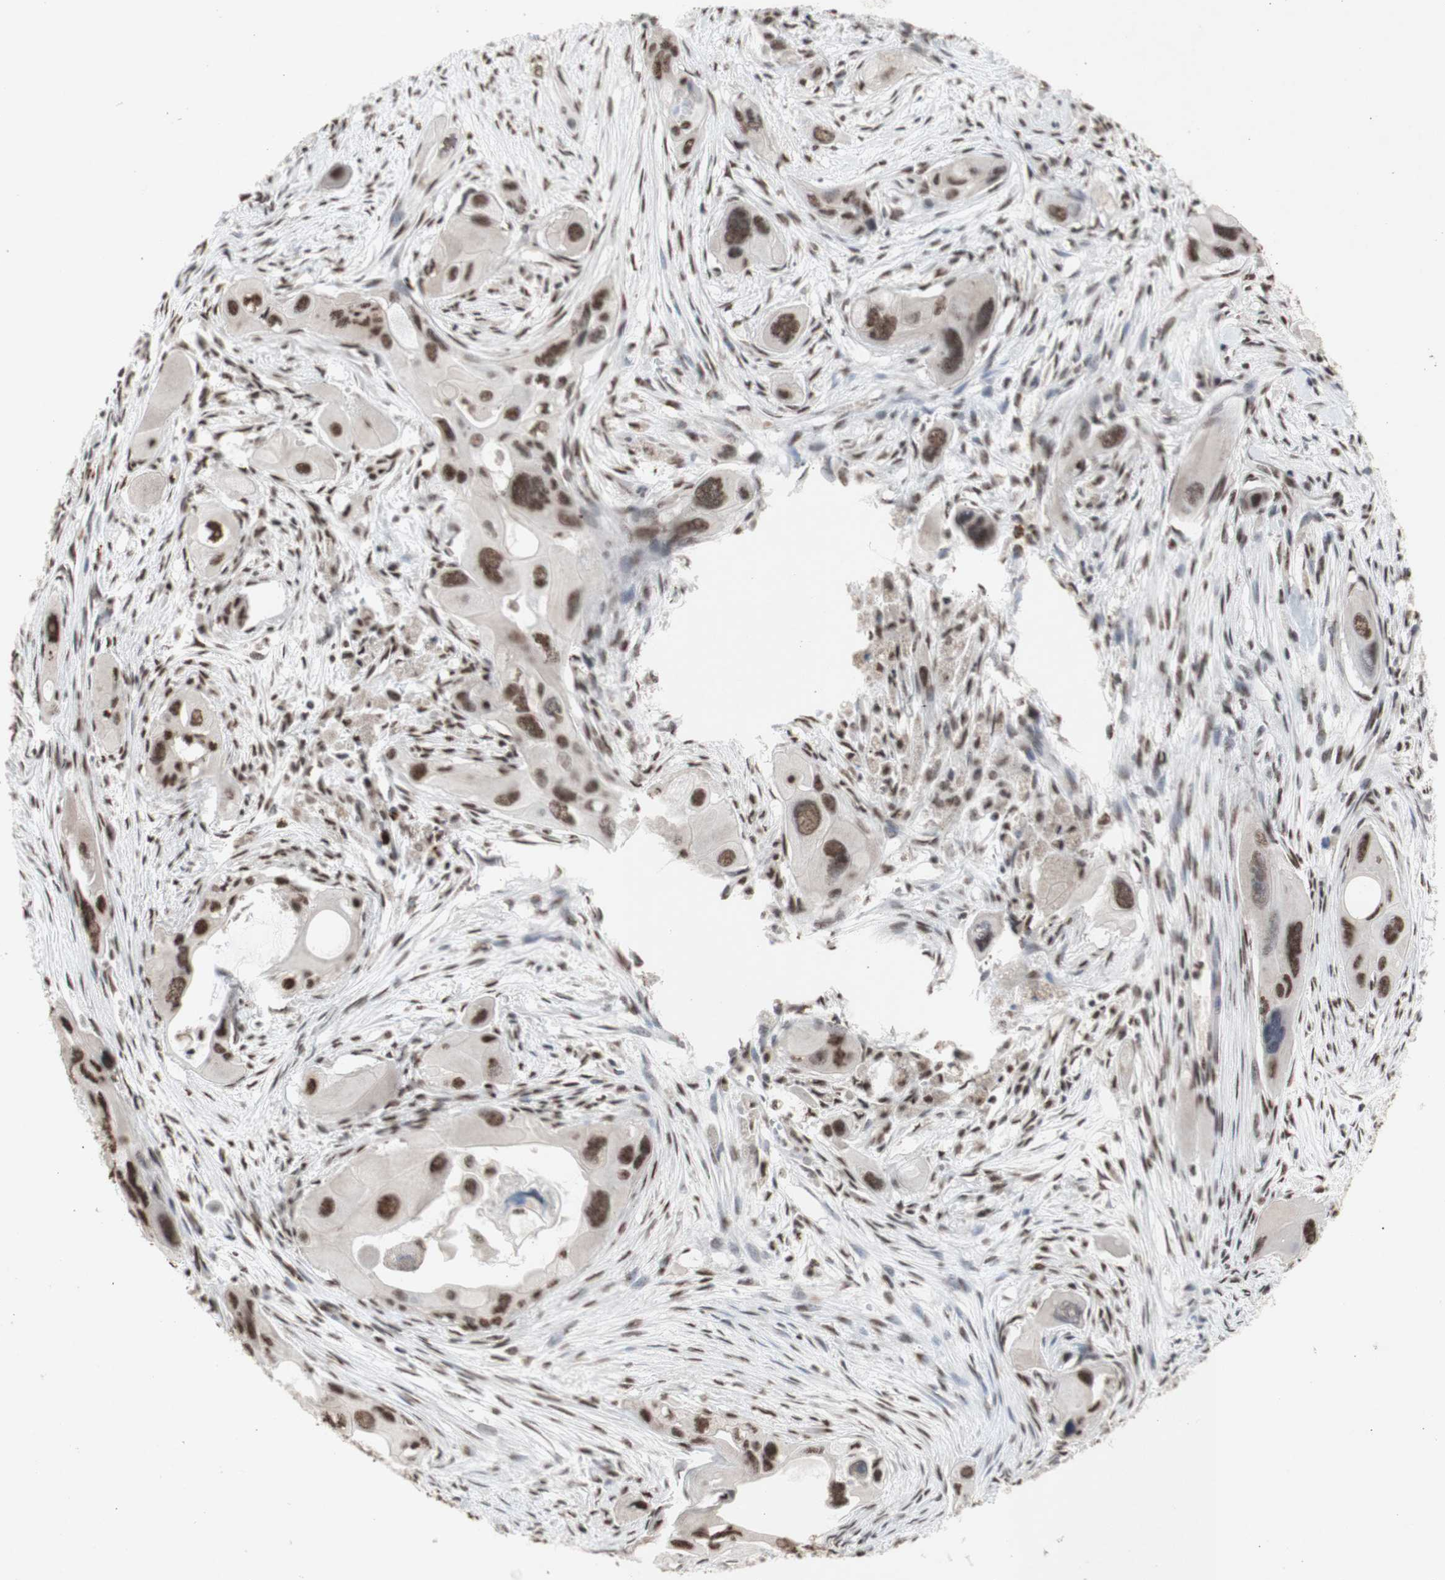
{"staining": {"intensity": "moderate", "quantity": ">75%", "location": "nuclear"}, "tissue": "pancreatic cancer", "cell_type": "Tumor cells", "image_type": "cancer", "snomed": [{"axis": "morphology", "description": "Adenocarcinoma, NOS"}, {"axis": "topography", "description": "Pancreas"}], "caption": "This is an image of immunohistochemistry staining of adenocarcinoma (pancreatic), which shows moderate positivity in the nuclear of tumor cells.", "gene": "SFPQ", "patient": {"sex": "male", "age": 73}}